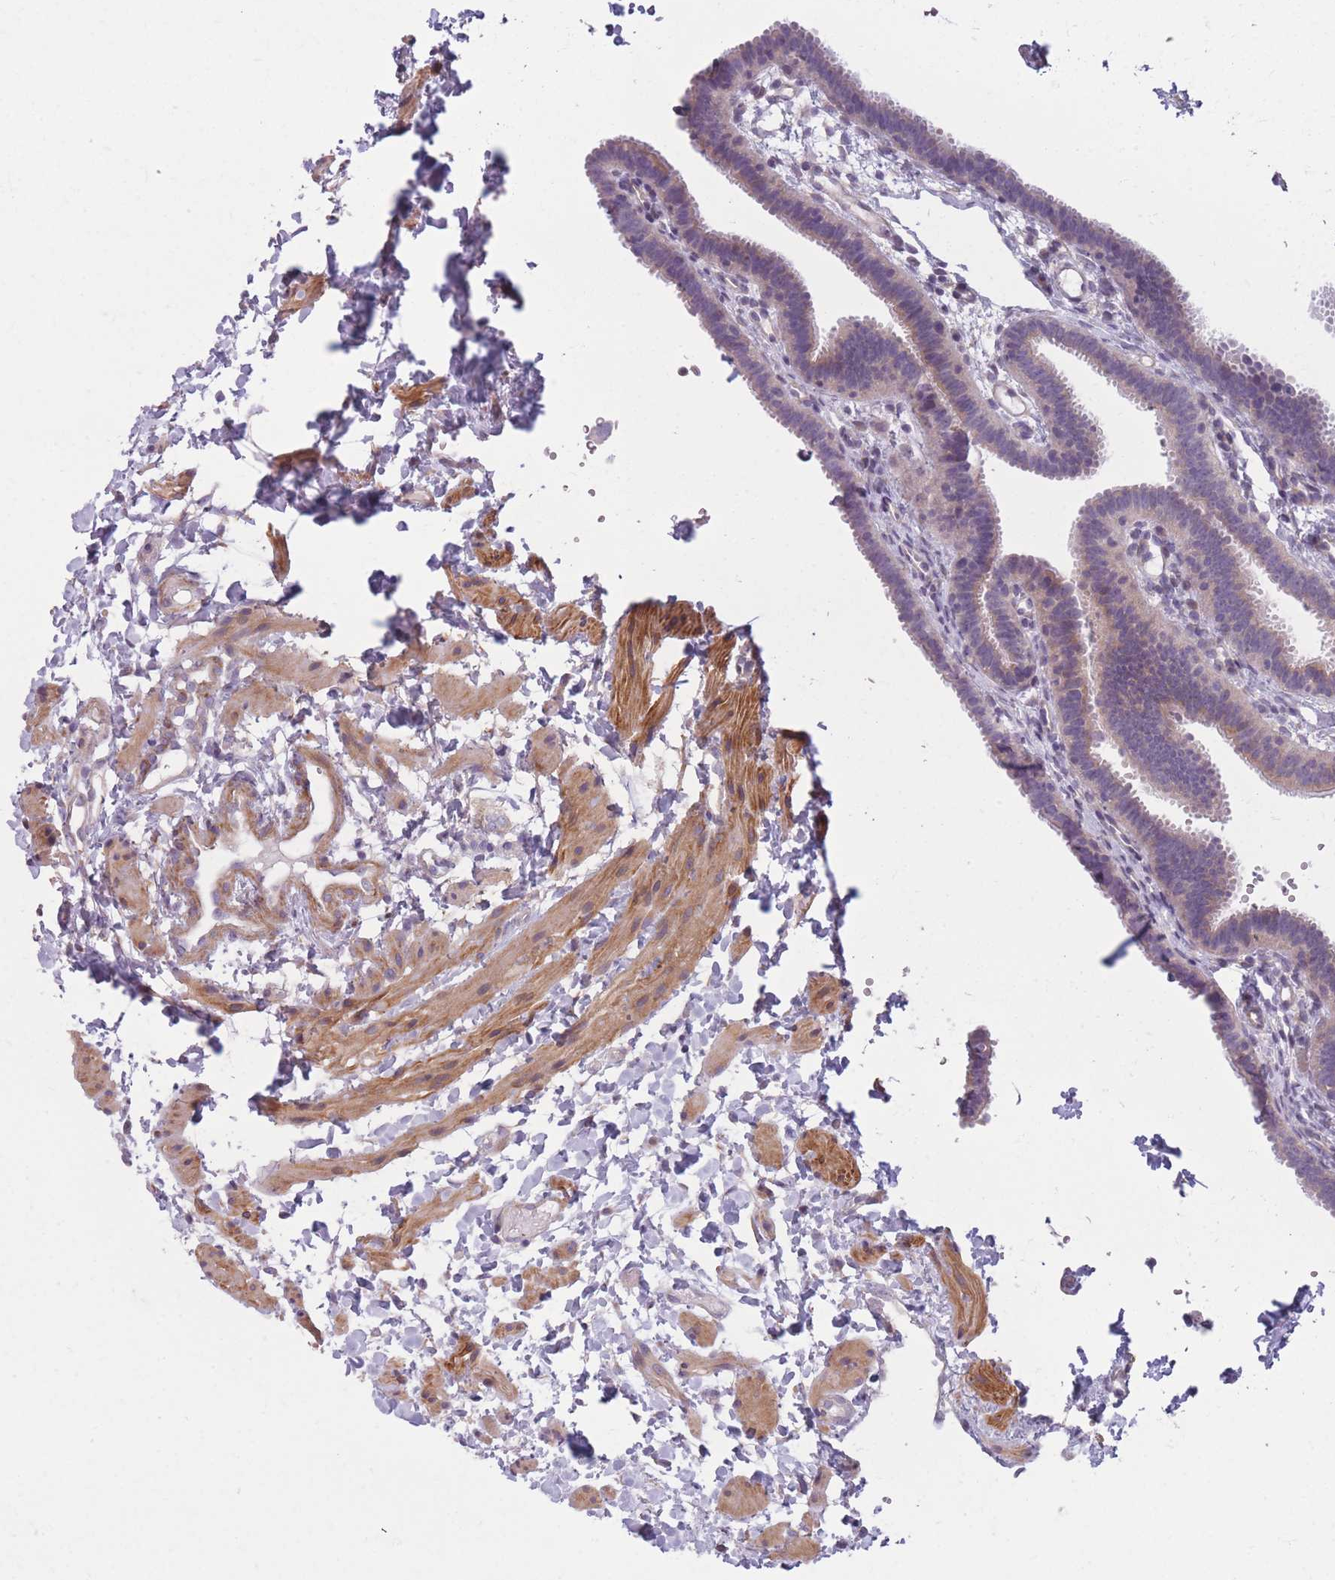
{"staining": {"intensity": "weak", "quantity": "<25%", "location": "cytoplasmic/membranous"}, "tissue": "fallopian tube", "cell_type": "Glandular cells", "image_type": "normal", "snomed": [{"axis": "morphology", "description": "Normal tissue, NOS"}, {"axis": "topography", "description": "Fallopian tube"}], "caption": "A high-resolution photomicrograph shows immunohistochemistry staining of unremarkable fallopian tube, which shows no significant positivity in glandular cells. The staining was performed using DAB to visualize the protein expression in brown, while the nuclei were stained in blue with hematoxylin (Magnification: 20x).", "gene": "CCNQ", "patient": {"sex": "female", "age": 37}}